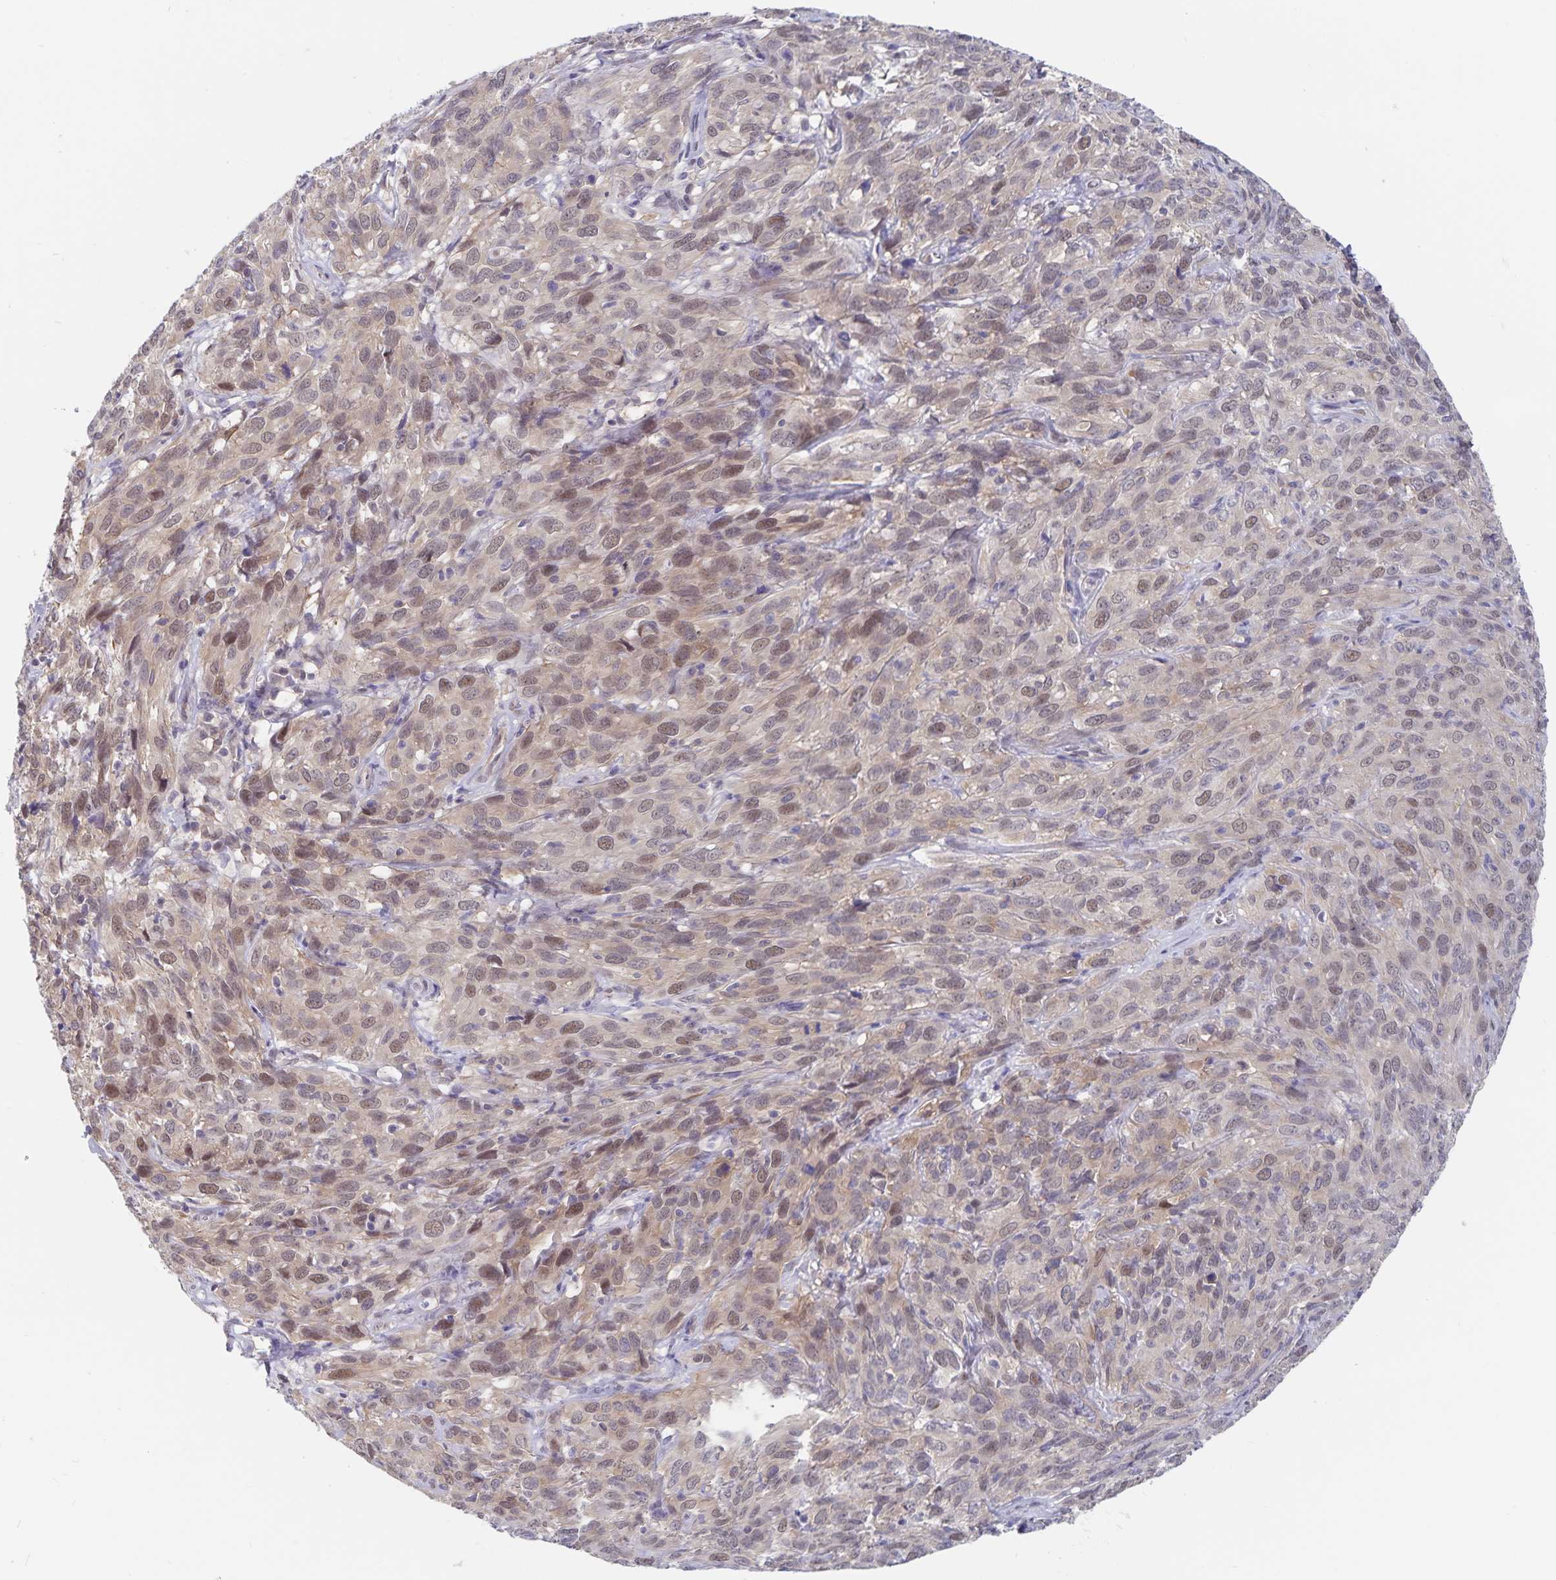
{"staining": {"intensity": "weak", "quantity": "25%-75%", "location": "nuclear"}, "tissue": "cervical cancer", "cell_type": "Tumor cells", "image_type": "cancer", "snomed": [{"axis": "morphology", "description": "Squamous cell carcinoma, NOS"}, {"axis": "topography", "description": "Cervix"}], "caption": "Squamous cell carcinoma (cervical) stained with a brown dye reveals weak nuclear positive expression in approximately 25%-75% of tumor cells.", "gene": "BAG6", "patient": {"sex": "female", "age": 51}}